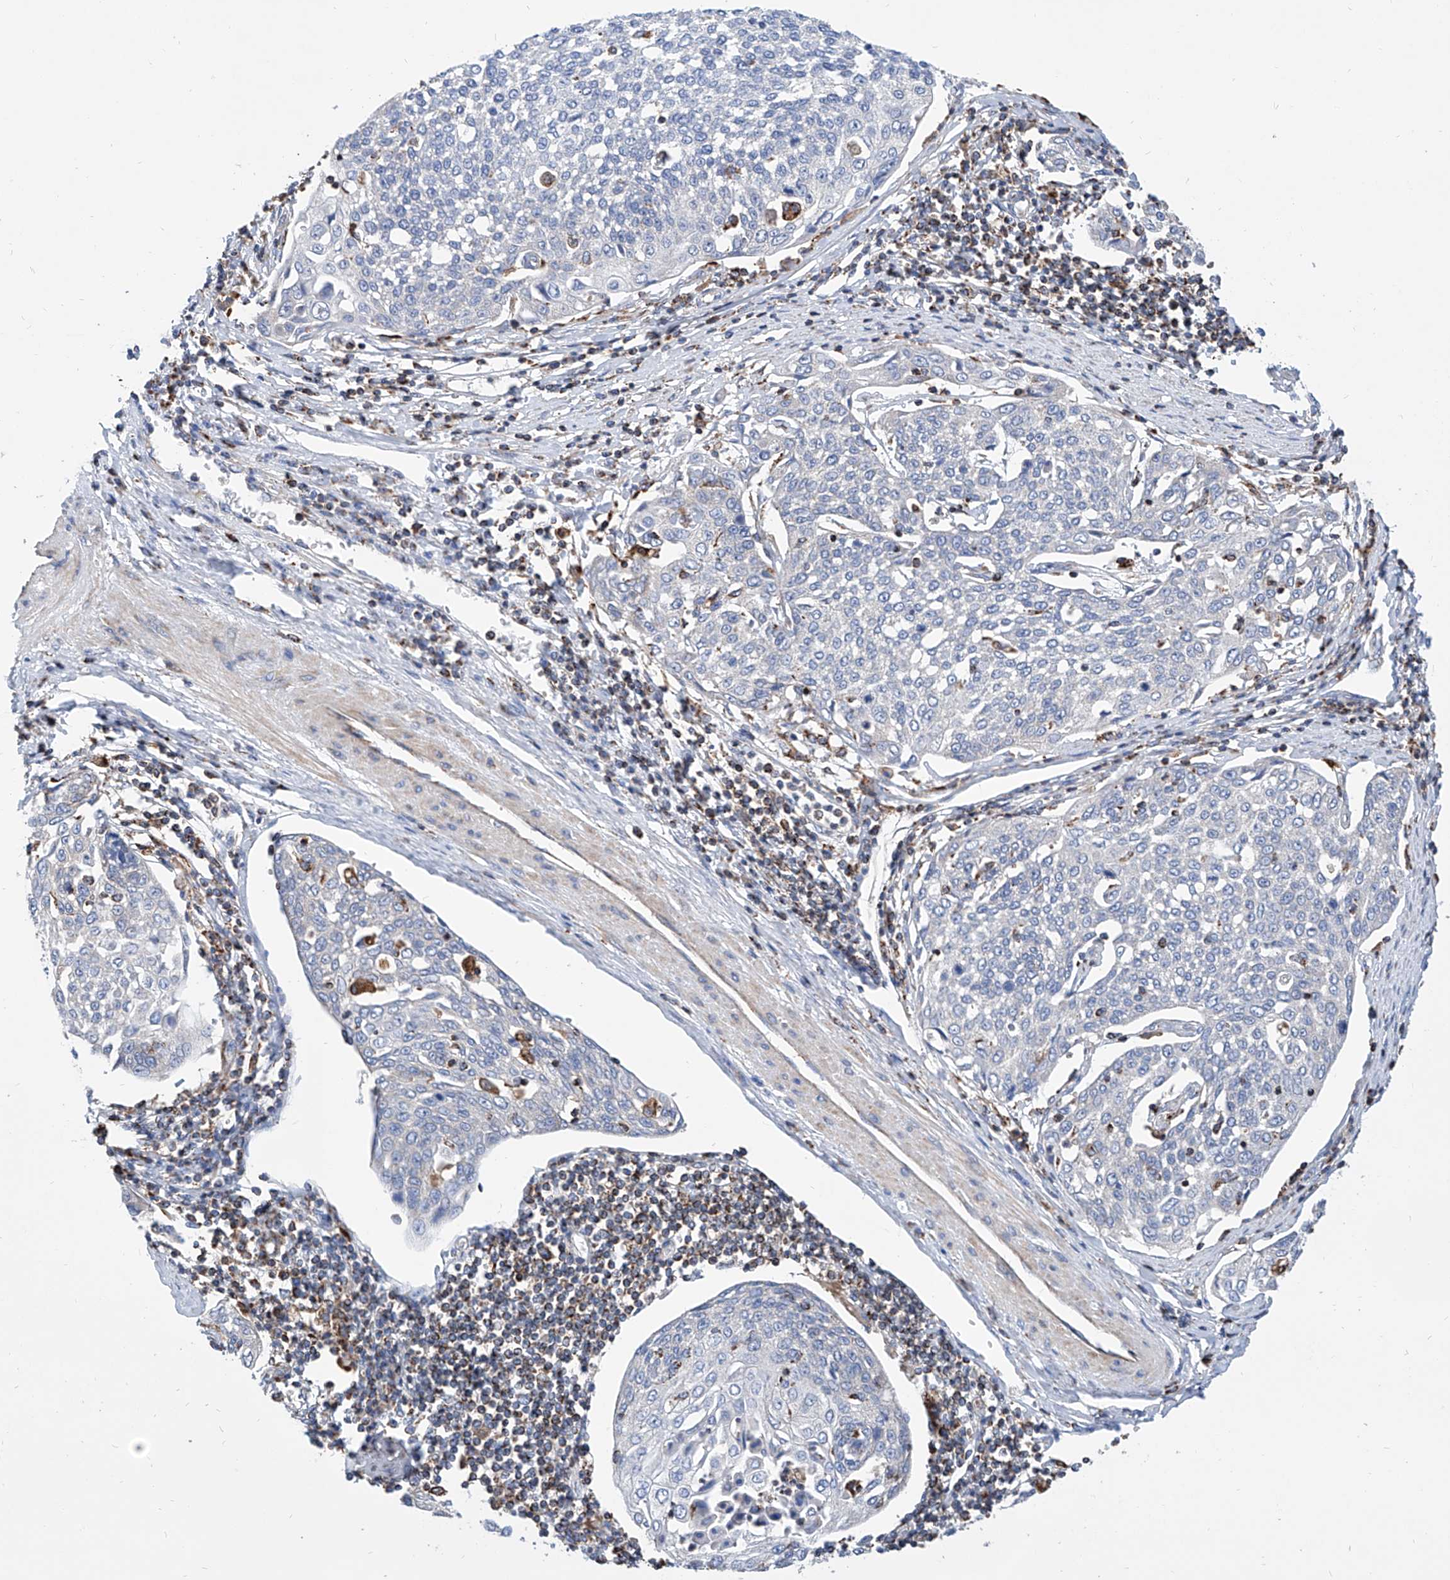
{"staining": {"intensity": "negative", "quantity": "none", "location": "none"}, "tissue": "cervical cancer", "cell_type": "Tumor cells", "image_type": "cancer", "snomed": [{"axis": "morphology", "description": "Squamous cell carcinoma, NOS"}, {"axis": "topography", "description": "Cervix"}], "caption": "Squamous cell carcinoma (cervical) stained for a protein using immunohistochemistry (IHC) exhibits no staining tumor cells.", "gene": "CPNE5", "patient": {"sex": "female", "age": 34}}